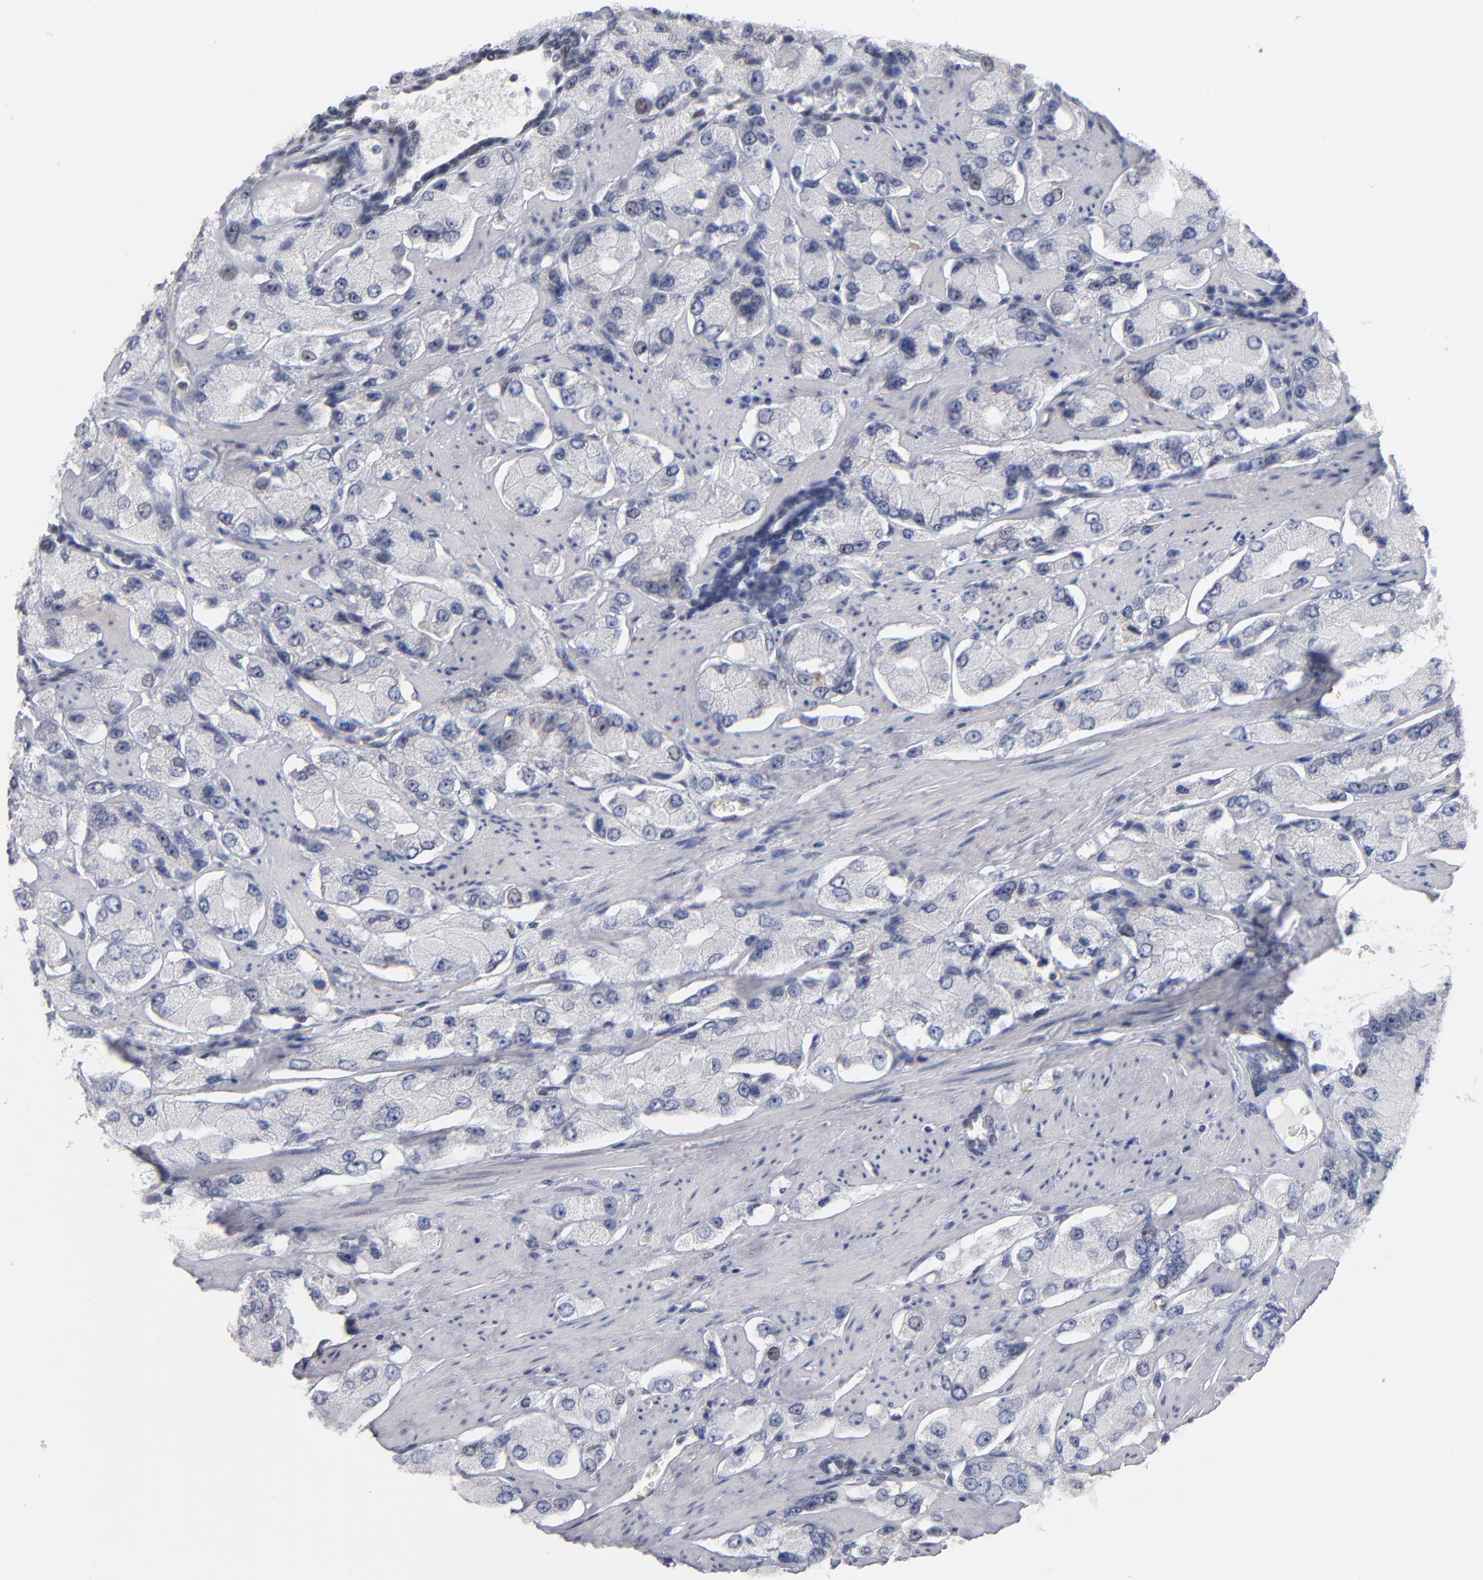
{"staining": {"intensity": "negative", "quantity": "none", "location": "none"}, "tissue": "prostate cancer", "cell_type": "Tumor cells", "image_type": "cancer", "snomed": [{"axis": "morphology", "description": "Adenocarcinoma, High grade"}, {"axis": "topography", "description": "Prostate"}], "caption": "DAB immunohistochemical staining of high-grade adenocarcinoma (prostate) reveals no significant expression in tumor cells.", "gene": "MN1", "patient": {"sex": "male", "age": 58}}